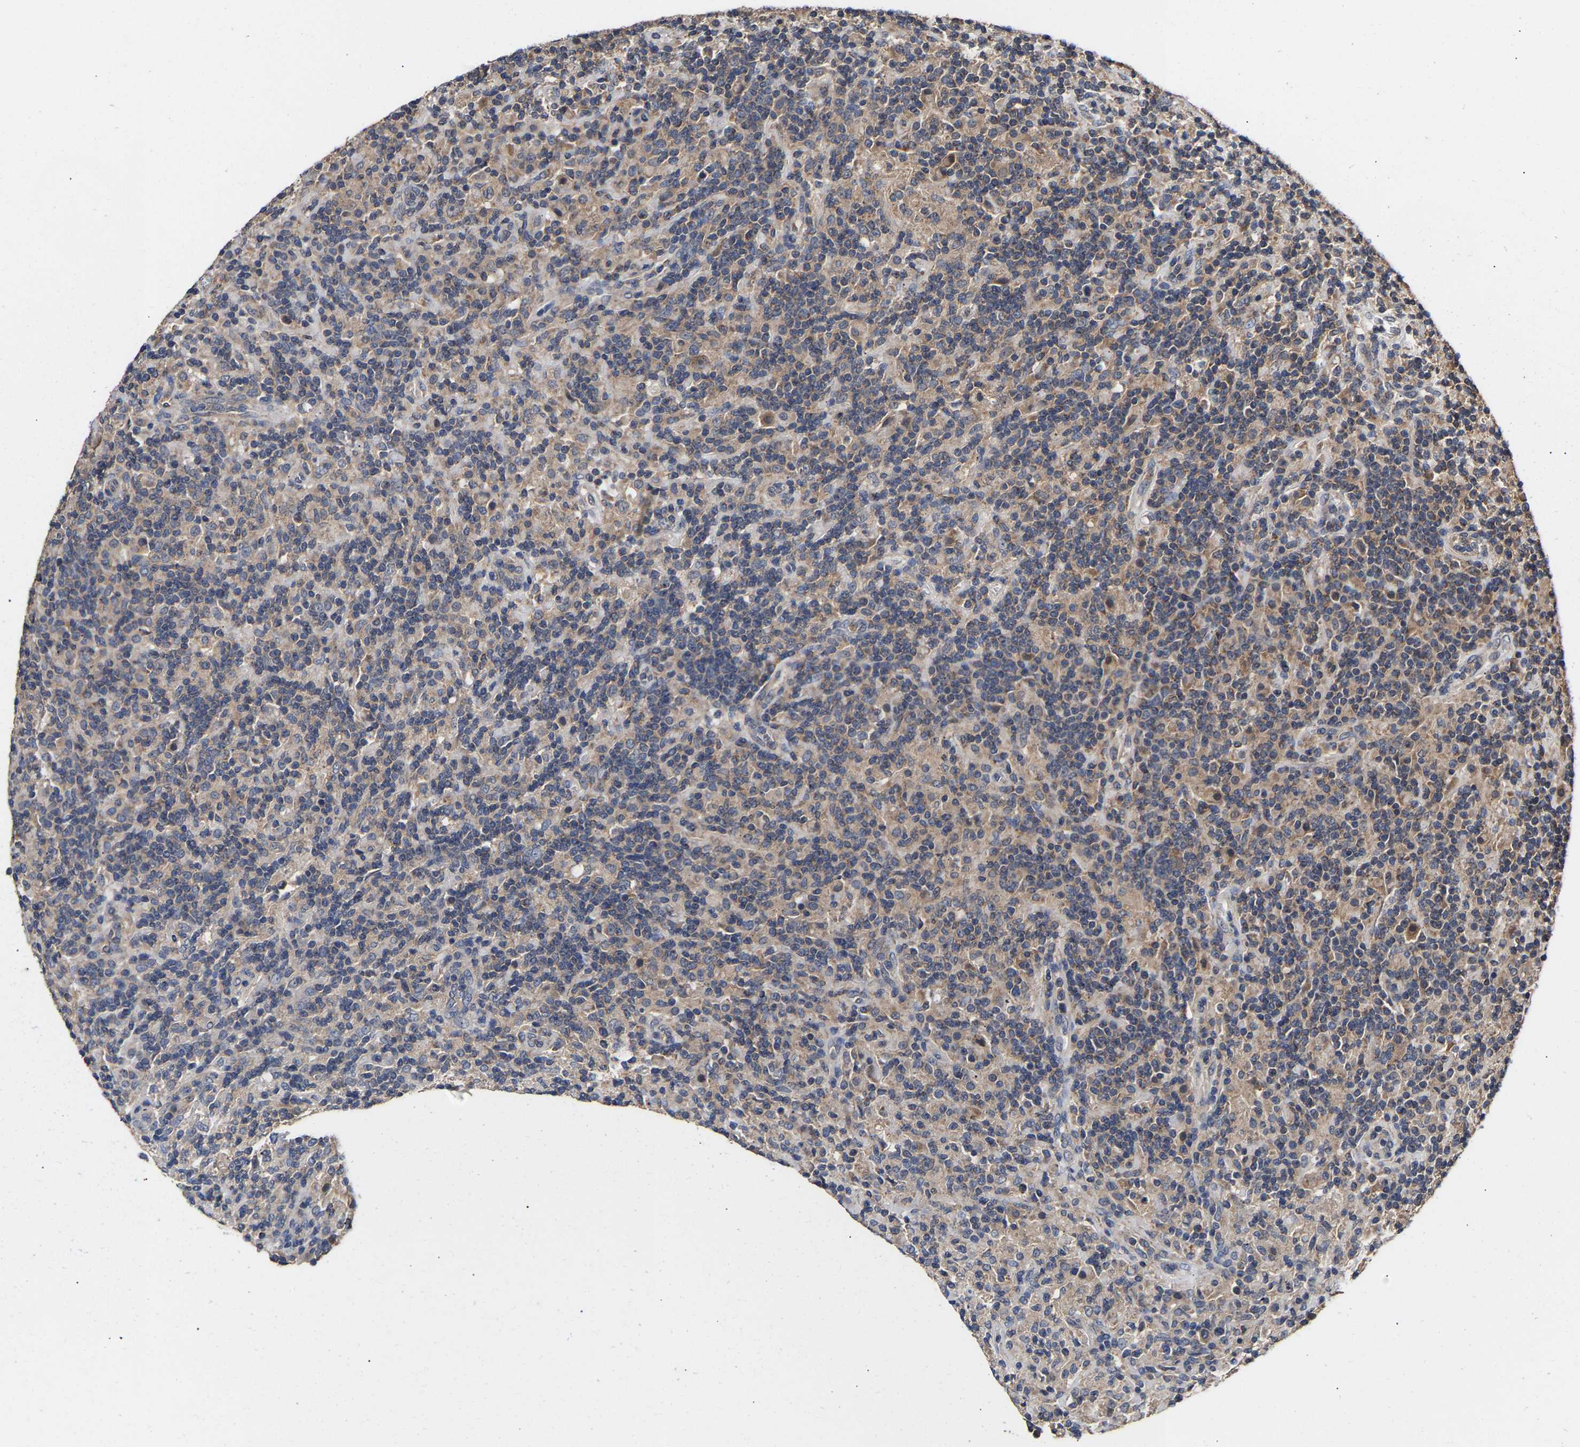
{"staining": {"intensity": "moderate", "quantity": ">75%", "location": "cytoplasmic/membranous"}, "tissue": "lymphoma", "cell_type": "Tumor cells", "image_type": "cancer", "snomed": [{"axis": "morphology", "description": "Hodgkin's disease, NOS"}, {"axis": "topography", "description": "Lymph node"}], "caption": "A histopathology image of lymphoma stained for a protein exhibits moderate cytoplasmic/membranous brown staining in tumor cells.", "gene": "ZNF26", "patient": {"sex": "male", "age": 70}}